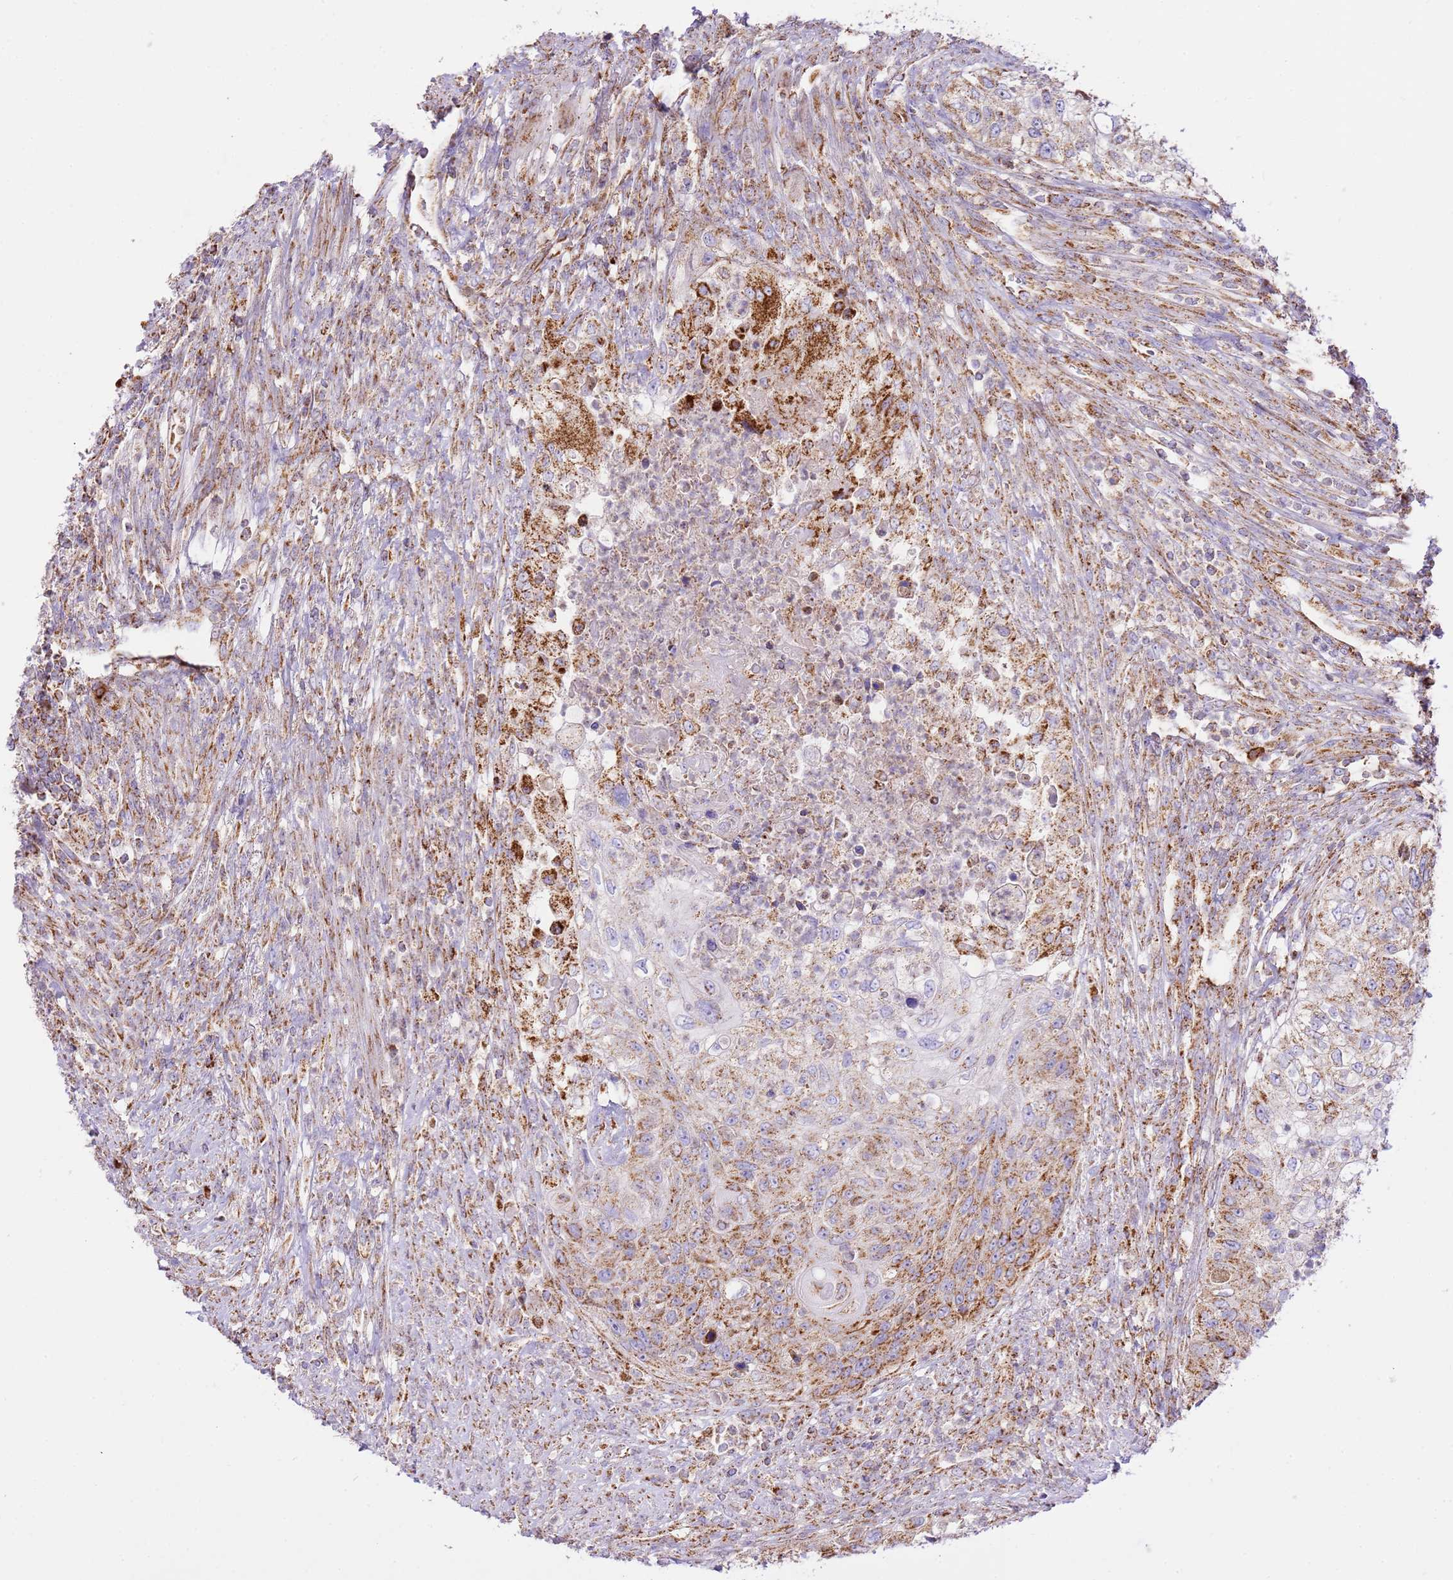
{"staining": {"intensity": "strong", "quantity": "25%-75%", "location": "cytoplasmic/membranous"}, "tissue": "urothelial cancer", "cell_type": "Tumor cells", "image_type": "cancer", "snomed": [{"axis": "morphology", "description": "Urothelial carcinoma, High grade"}, {"axis": "topography", "description": "Urinary bladder"}], "caption": "Strong cytoplasmic/membranous staining for a protein is identified in about 25%-75% of tumor cells of high-grade urothelial carcinoma using IHC.", "gene": "ZBTB39", "patient": {"sex": "female", "age": 60}}